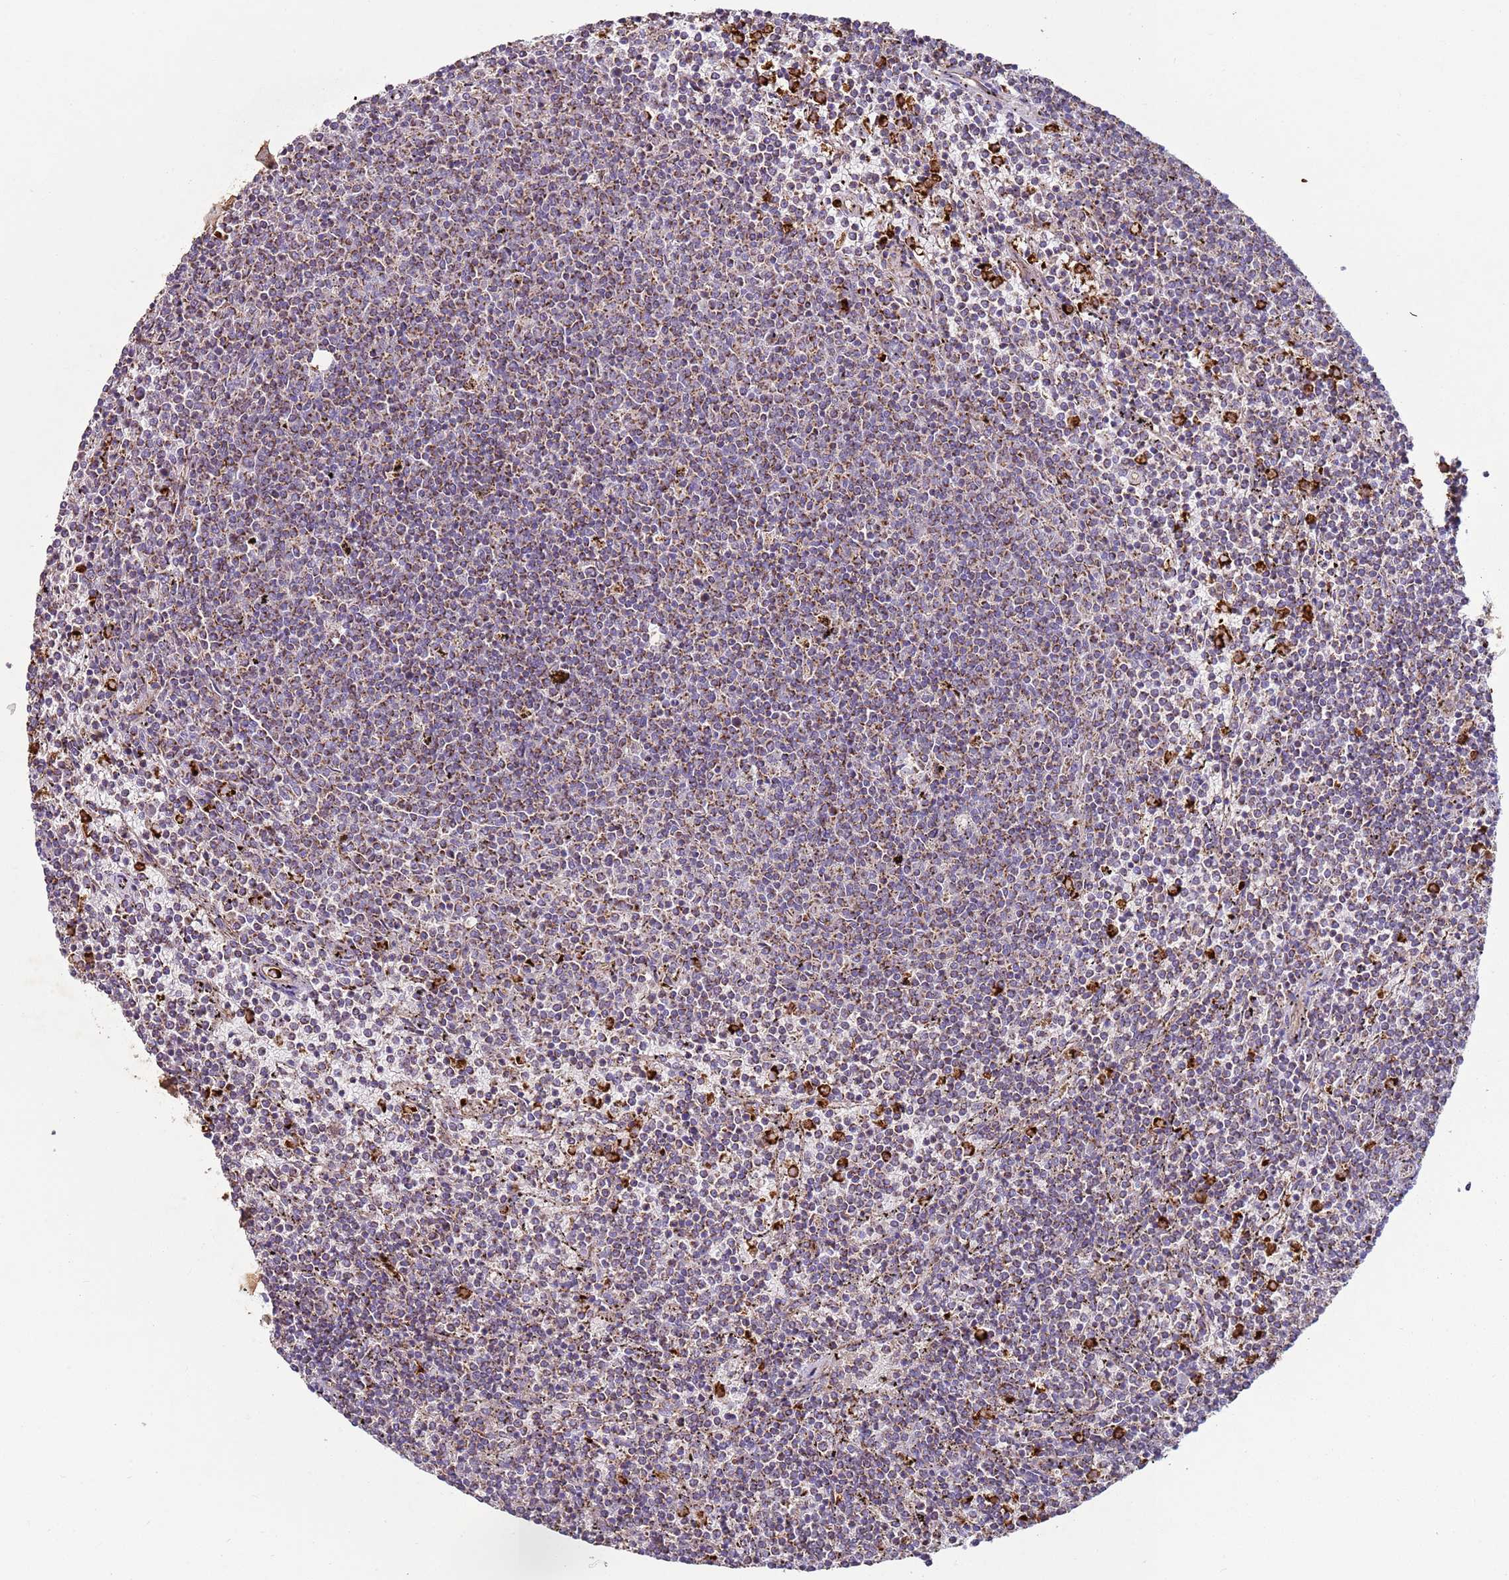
{"staining": {"intensity": "weak", "quantity": "25%-75%", "location": "cytoplasmic/membranous"}, "tissue": "lymphoma", "cell_type": "Tumor cells", "image_type": "cancer", "snomed": [{"axis": "morphology", "description": "Malignant lymphoma, non-Hodgkin's type, Low grade"}, {"axis": "topography", "description": "Spleen"}], "caption": "Tumor cells demonstrate low levels of weak cytoplasmic/membranous positivity in approximately 25%-75% of cells in malignant lymphoma, non-Hodgkin's type (low-grade). (brown staining indicates protein expression, while blue staining denotes nuclei).", "gene": "FBXO33", "patient": {"sex": "female", "age": 50}}